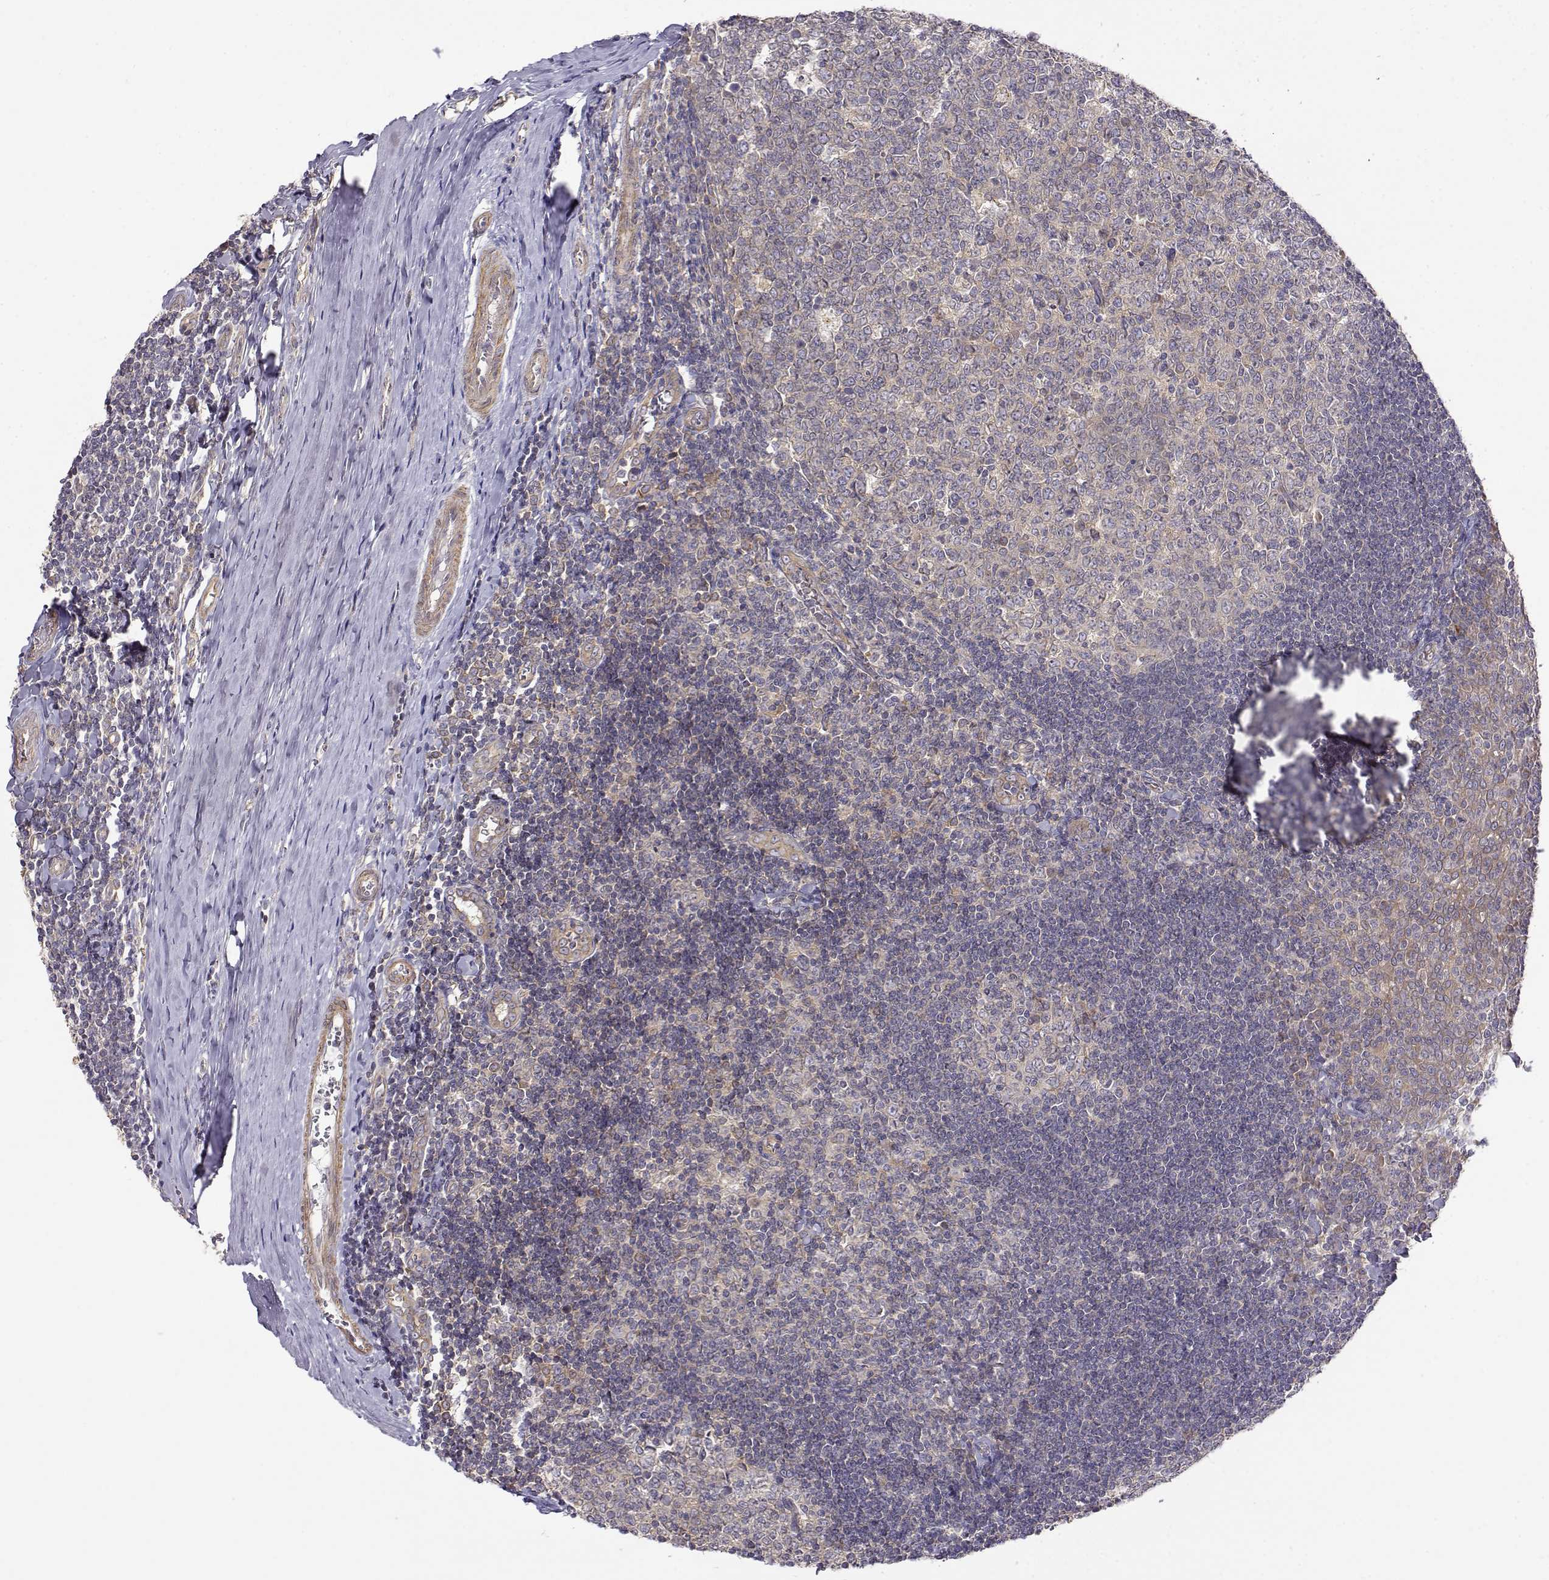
{"staining": {"intensity": "weak", "quantity": "25%-75%", "location": "cytoplasmic/membranous"}, "tissue": "tonsil", "cell_type": "Germinal center cells", "image_type": "normal", "snomed": [{"axis": "morphology", "description": "Normal tissue, NOS"}, {"axis": "topography", "description": "Tonsil"}], "caption": "Germinal center cells display low levels of weak cytoplasmic/membranous expression in about 25%-75% of cells in benign human tonsil.", "gene": "PAIP1", "patient": {"sex": "female", "age": 12}}